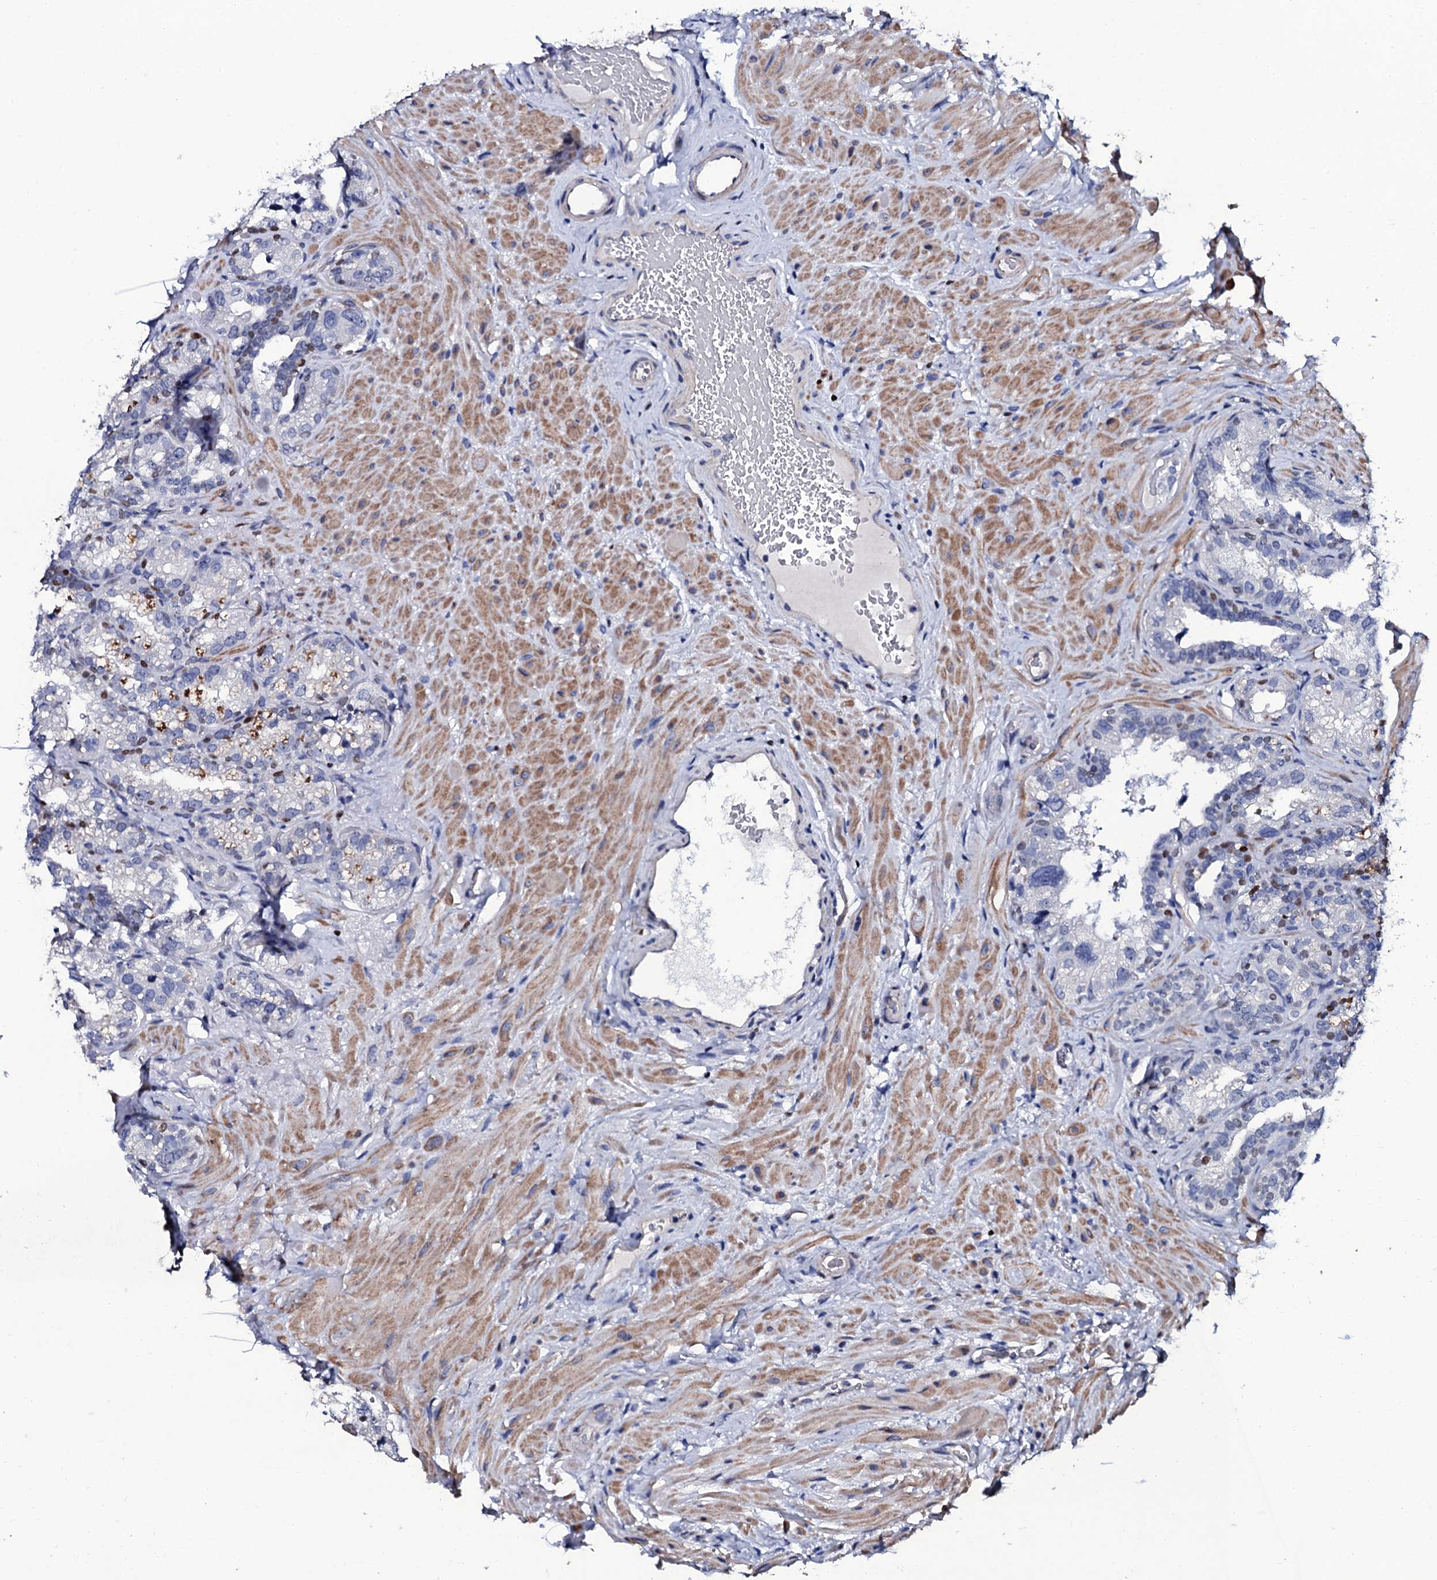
{"staining": {"intensity": "negative", "quantity": "none", "location": "none"}, "tissue": "seminal vesicle", "cell_type": "Glandular cells", "image_type": "normal", "snomed": [{"axis": "morphology", "description": "Normal tissue, NOS"}, {"axis": "topography", "description": "Seminal veicle"}, {"axis": "topography", "description": "Peripheral nerve tissue"}], "caption": "The photomicrograph displays no staining of glandular cells in unremarkable seminal vesicle.", "gene": "NPM2", "patient": {"sex": "male", "age": 67}}